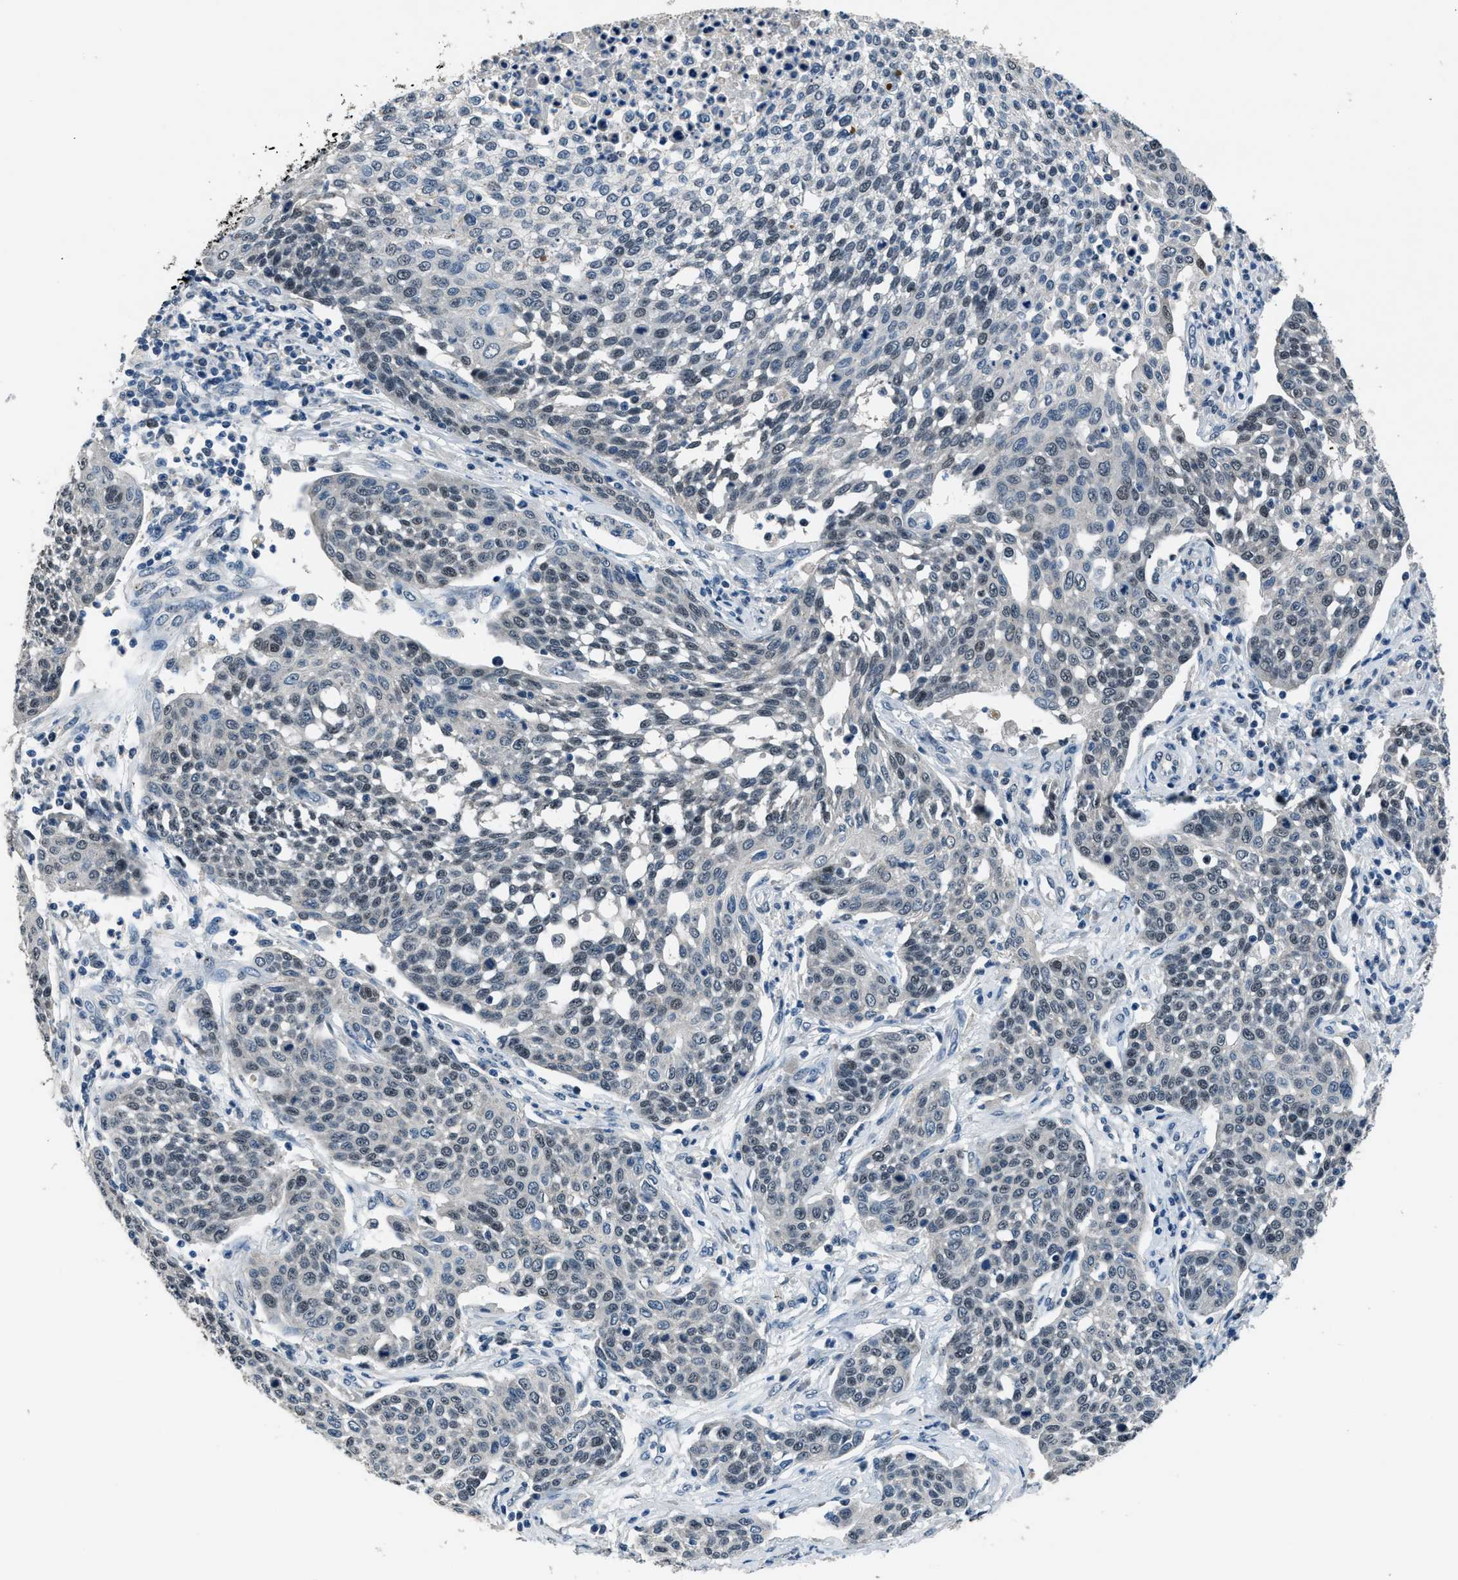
{"staining": {"intensity": "weak", "quantity": "<25%", "location": "nuclear"}, "tissue": "cervical cancer", "cell_type": "Tumor cells", "image_type": "cancer", "snomed": [{"axis": "morphology", "description": "Squamous cell carcinoma, NOS"}, {"axis": "topography", "description": "Cervix"}], "caption": "This is an immunohistochemistry (IHC) micrograph of cervical cancer (squamous cell carcinoma). There is no expression in tumor cells.", "gene": "DUSP19", "patient": {"sex": "female", "age": 34}}